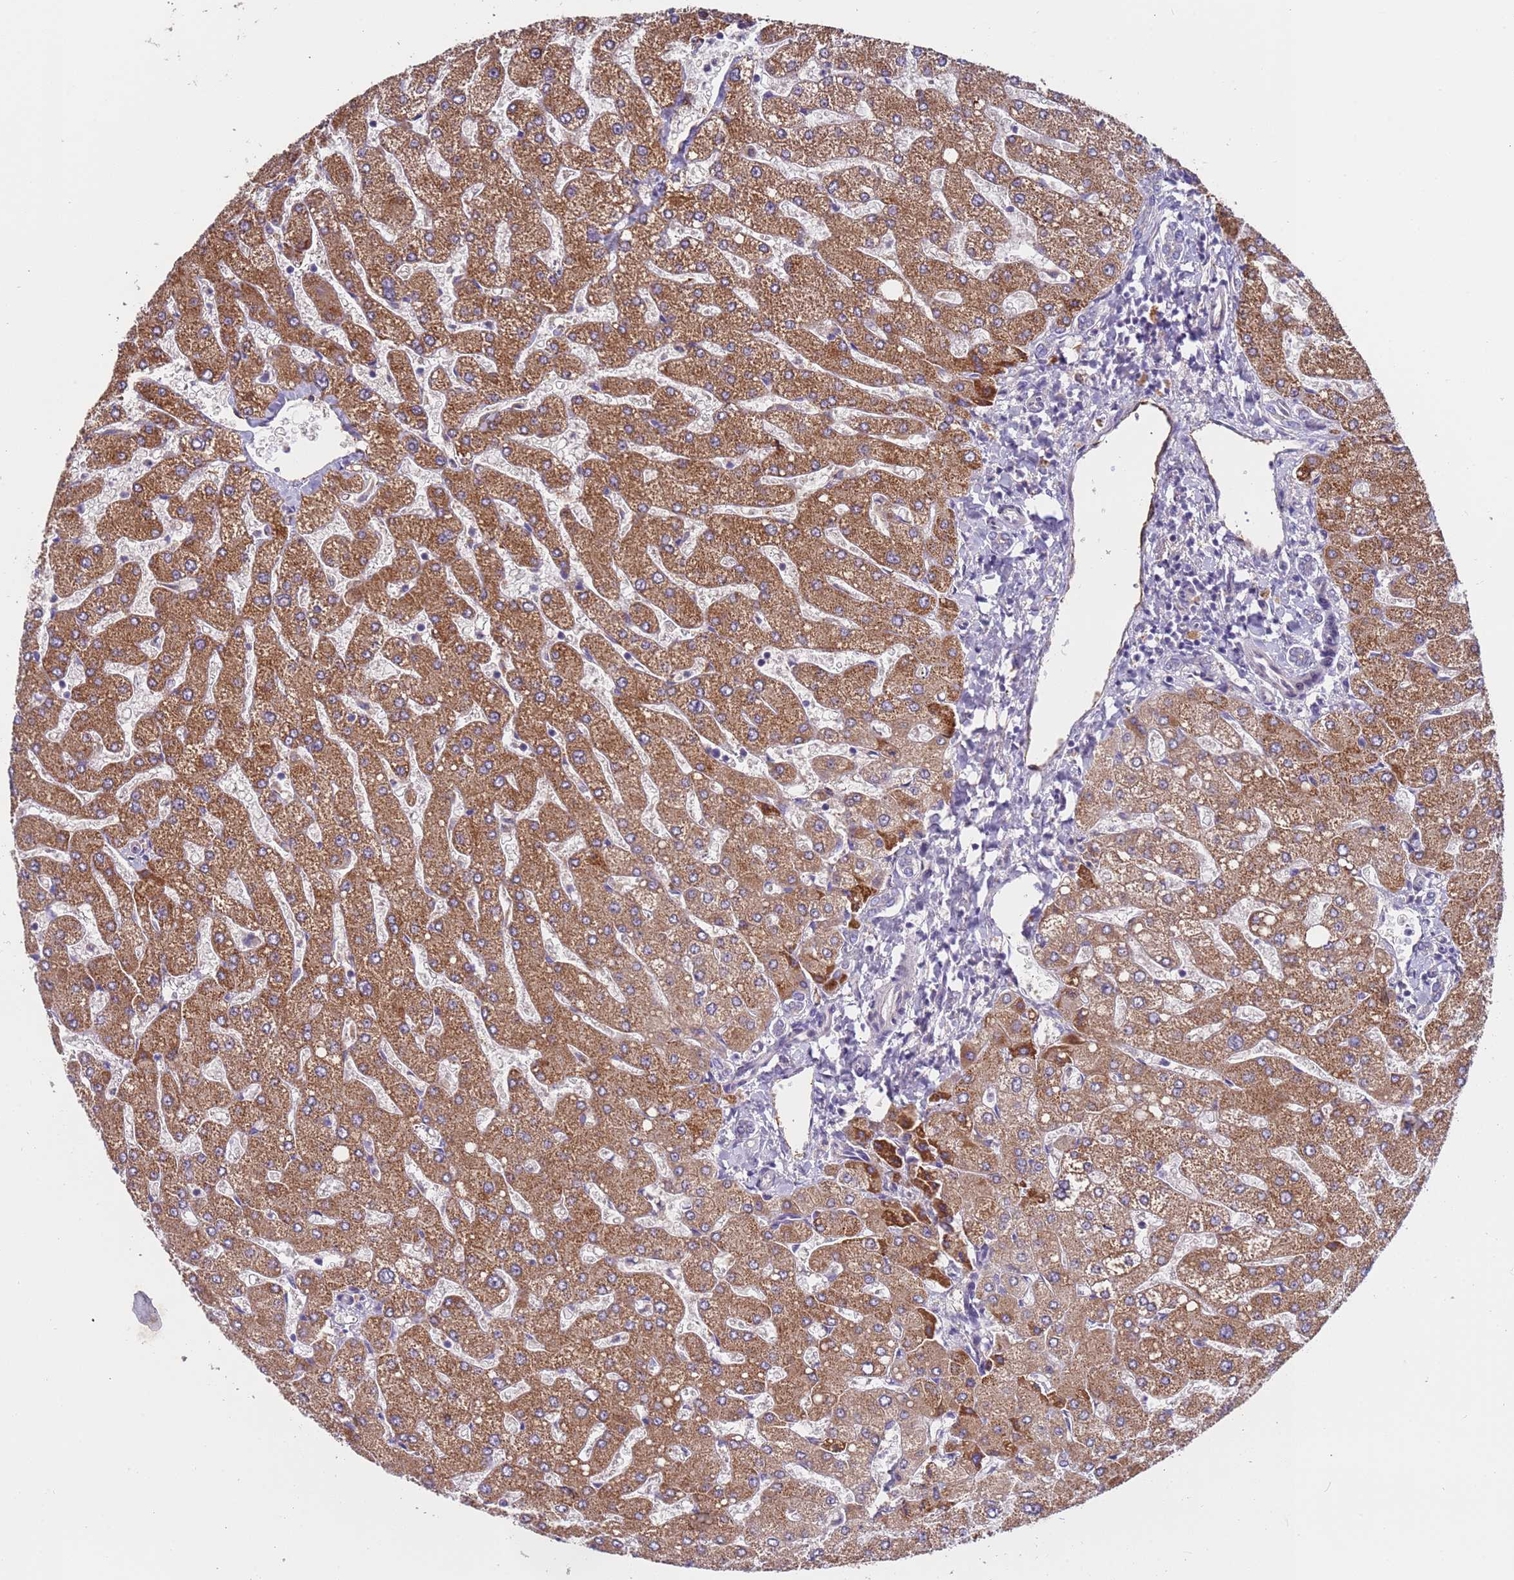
{"staining": {"intensity": "negative", "quantity": "none", "location": "none"}, "tissue": "liver", "cell_type": "Cholangiocytes", "image_type": "normal", "snomed": [{"axis": "morphology", "description": "Normal tissue, NOS"}, {"axis": "topography", "description": "Liver"}], "caption": "The histopathology image demonstrates no staining of cholangiocytes in unremarkable liver. Nuclei are stained in blue.", "gene": "ZNF248", "patient": {"sex": "male", "age": 55}}